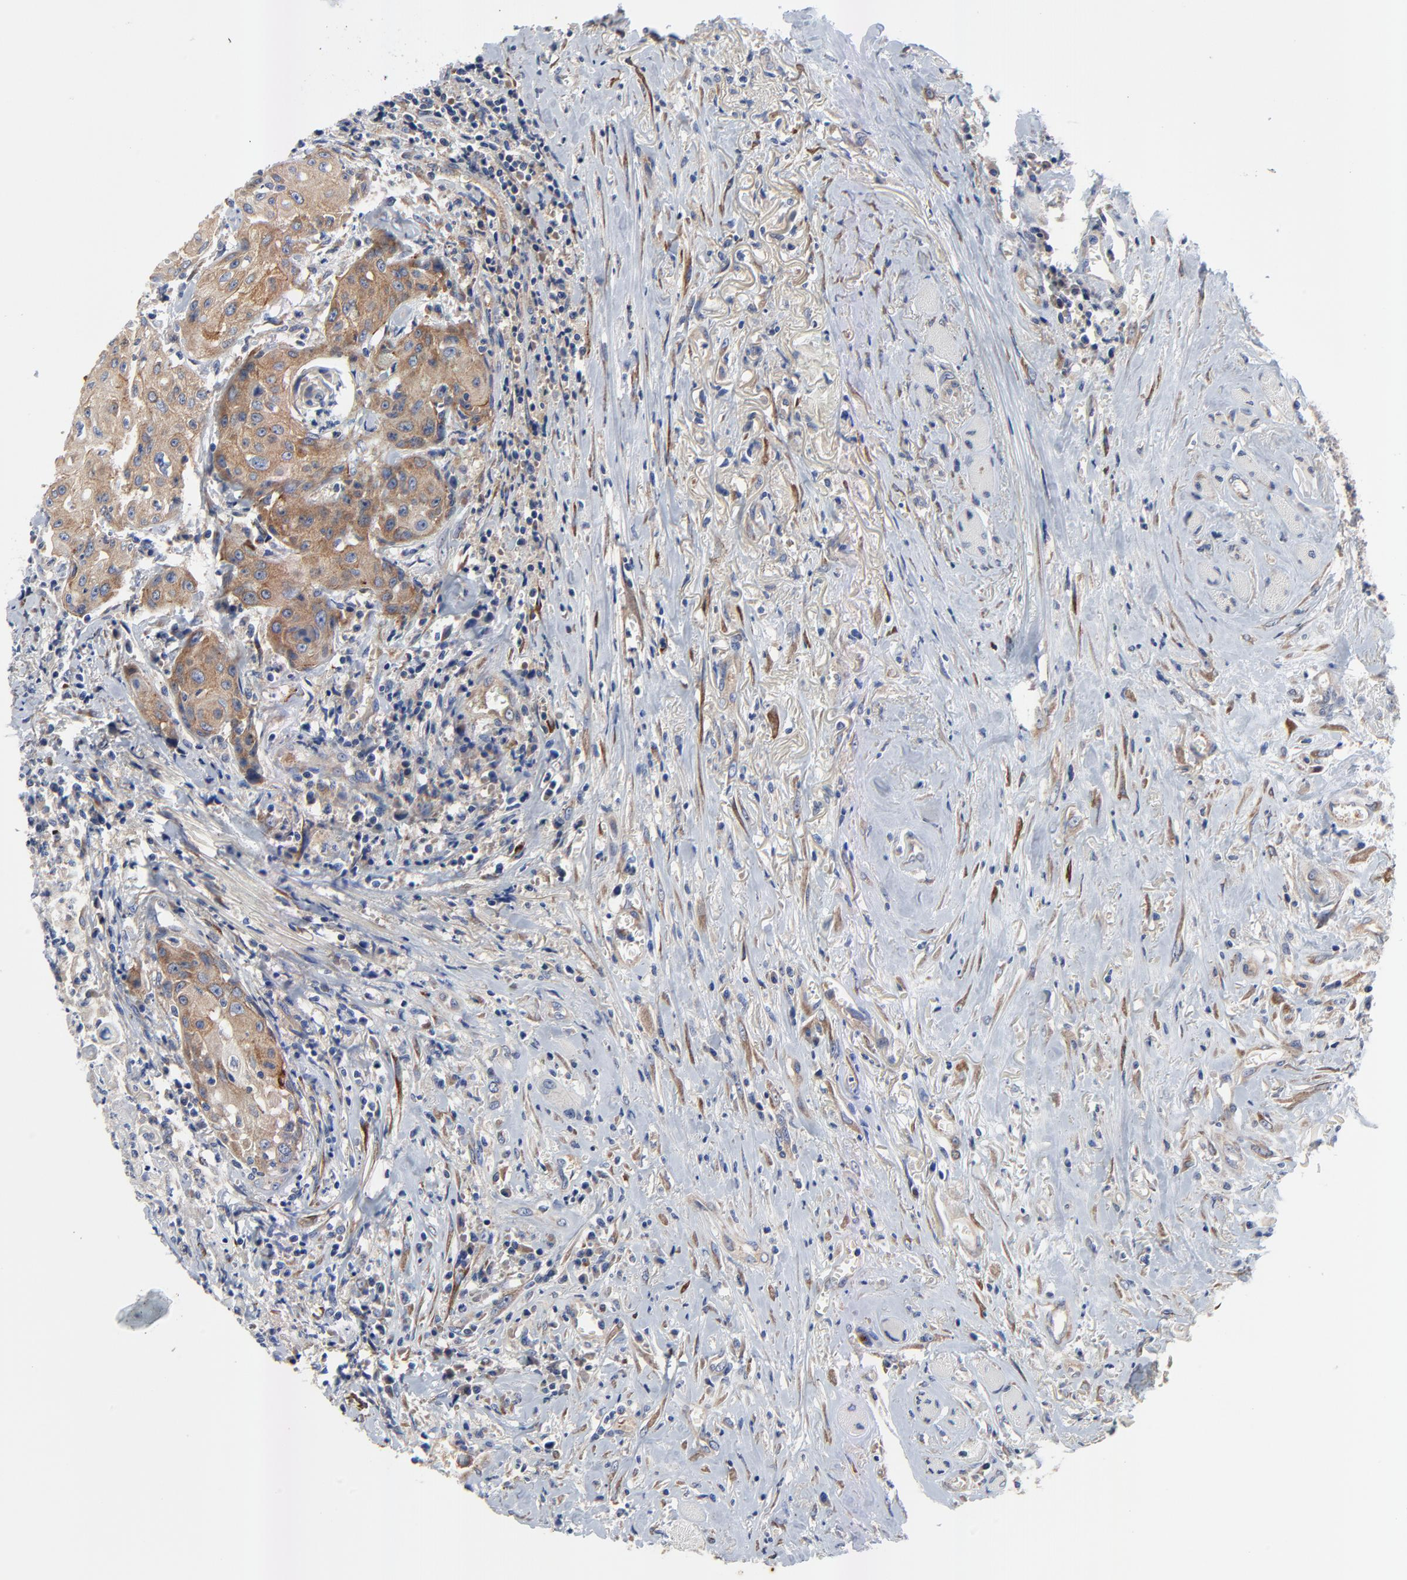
{"staining": {"intensity": "moderate", "quantity": ">75%", "location": "cytoplasmic/membranous"}, "tissue": "head and neck cancer", "cell_type": "Tumor cells", "image_type": "cancer", "snomed": [{"axis": "morphology", "description": "Squamous cell carcinoma, NOS"}, {"axis": "topography", "description": "Oral tissue"}, {"axis": "topography", "description": "Head-Neck"}], "caption": "Tumor cells display medium levels of moderate cytoplasmic/membranous staining in approximately >75% of cells in human head and neck cancer.", "gene": "VAV2", "patient": {"sex": "female", "age": 82}}